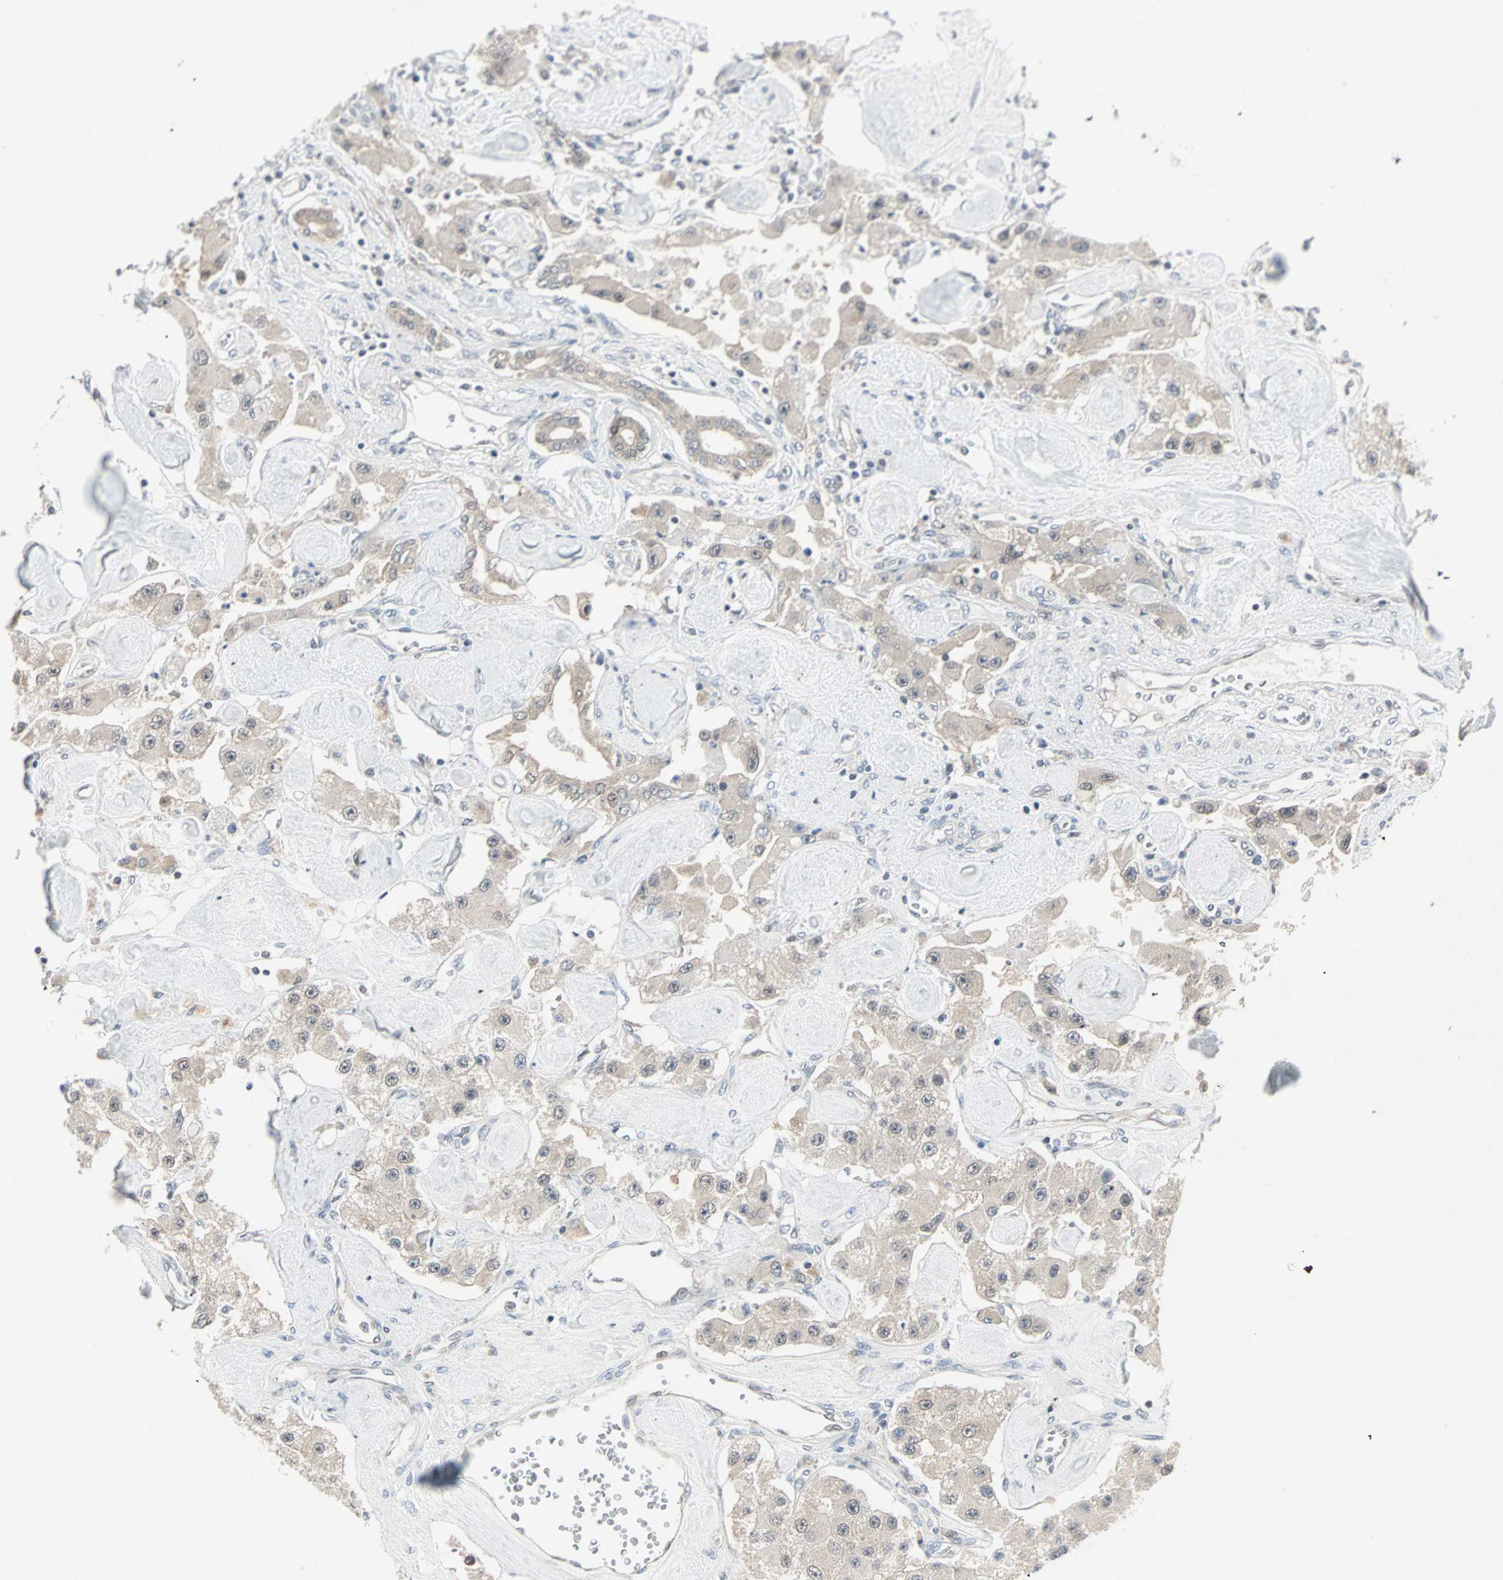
{"staining": {"intensity": "weak", "quantity": ">75%", "location": "cytoplasmic/membranous"}, "tissue": "carcinoid", "cell_type": "Tumor cells", "image_type": "cancer", "snomed": [{"axis": "morphology", "description": "Carcinoid, malignant, NOS"}, {"axis": "topography", "description": "Pancreas"}], "caption": "Protein analysis of carcinoid tissue exhibits weak cytoplasmic/membranous positivity in about >75% of tumor cells.", "gene": "PTPA", "patient": {"sex": "male", "age": 41}}